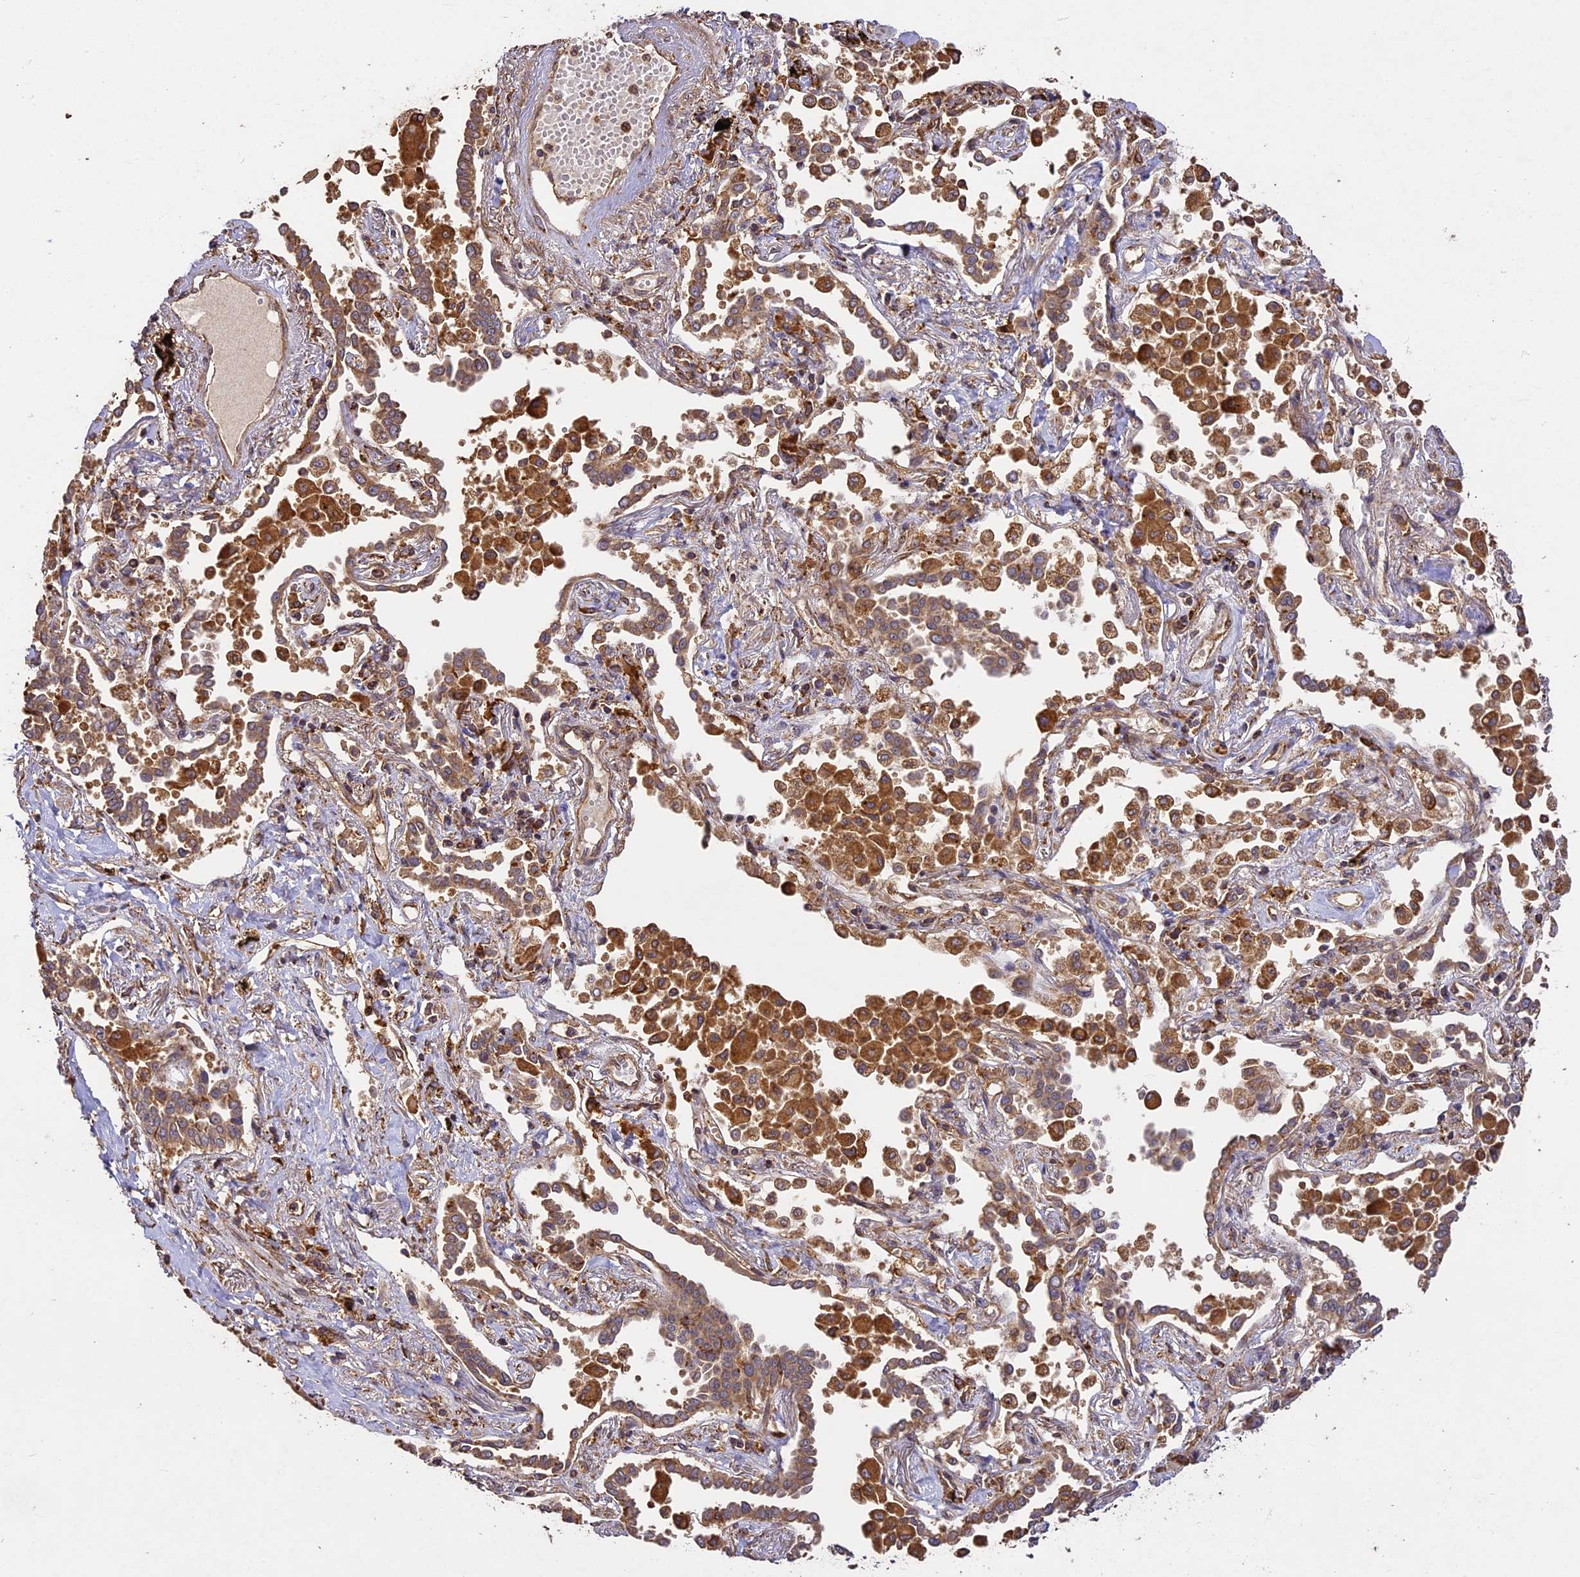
{"staining": {"intensity": "moderate", "quantity": ">75%", "location": "cytoplasmic/membranous"}, "tissue": "lung cancer", "cell_type": "Tumor cells", "image_type": "cancer", "snomed": [{"axis": "morphology", "description": "Adenocarcinoma, NOS"}, {"axis": "topography", "description": "Lung"}], "caption": "Human adenocarcinoma (lung) stained with a brown dye demonstrates moderate cytoplasmic/membranous positive expression in about >75% of tumor cells.", "gene": "BRAP", "patient": {"sex": "male", "age": 67}}